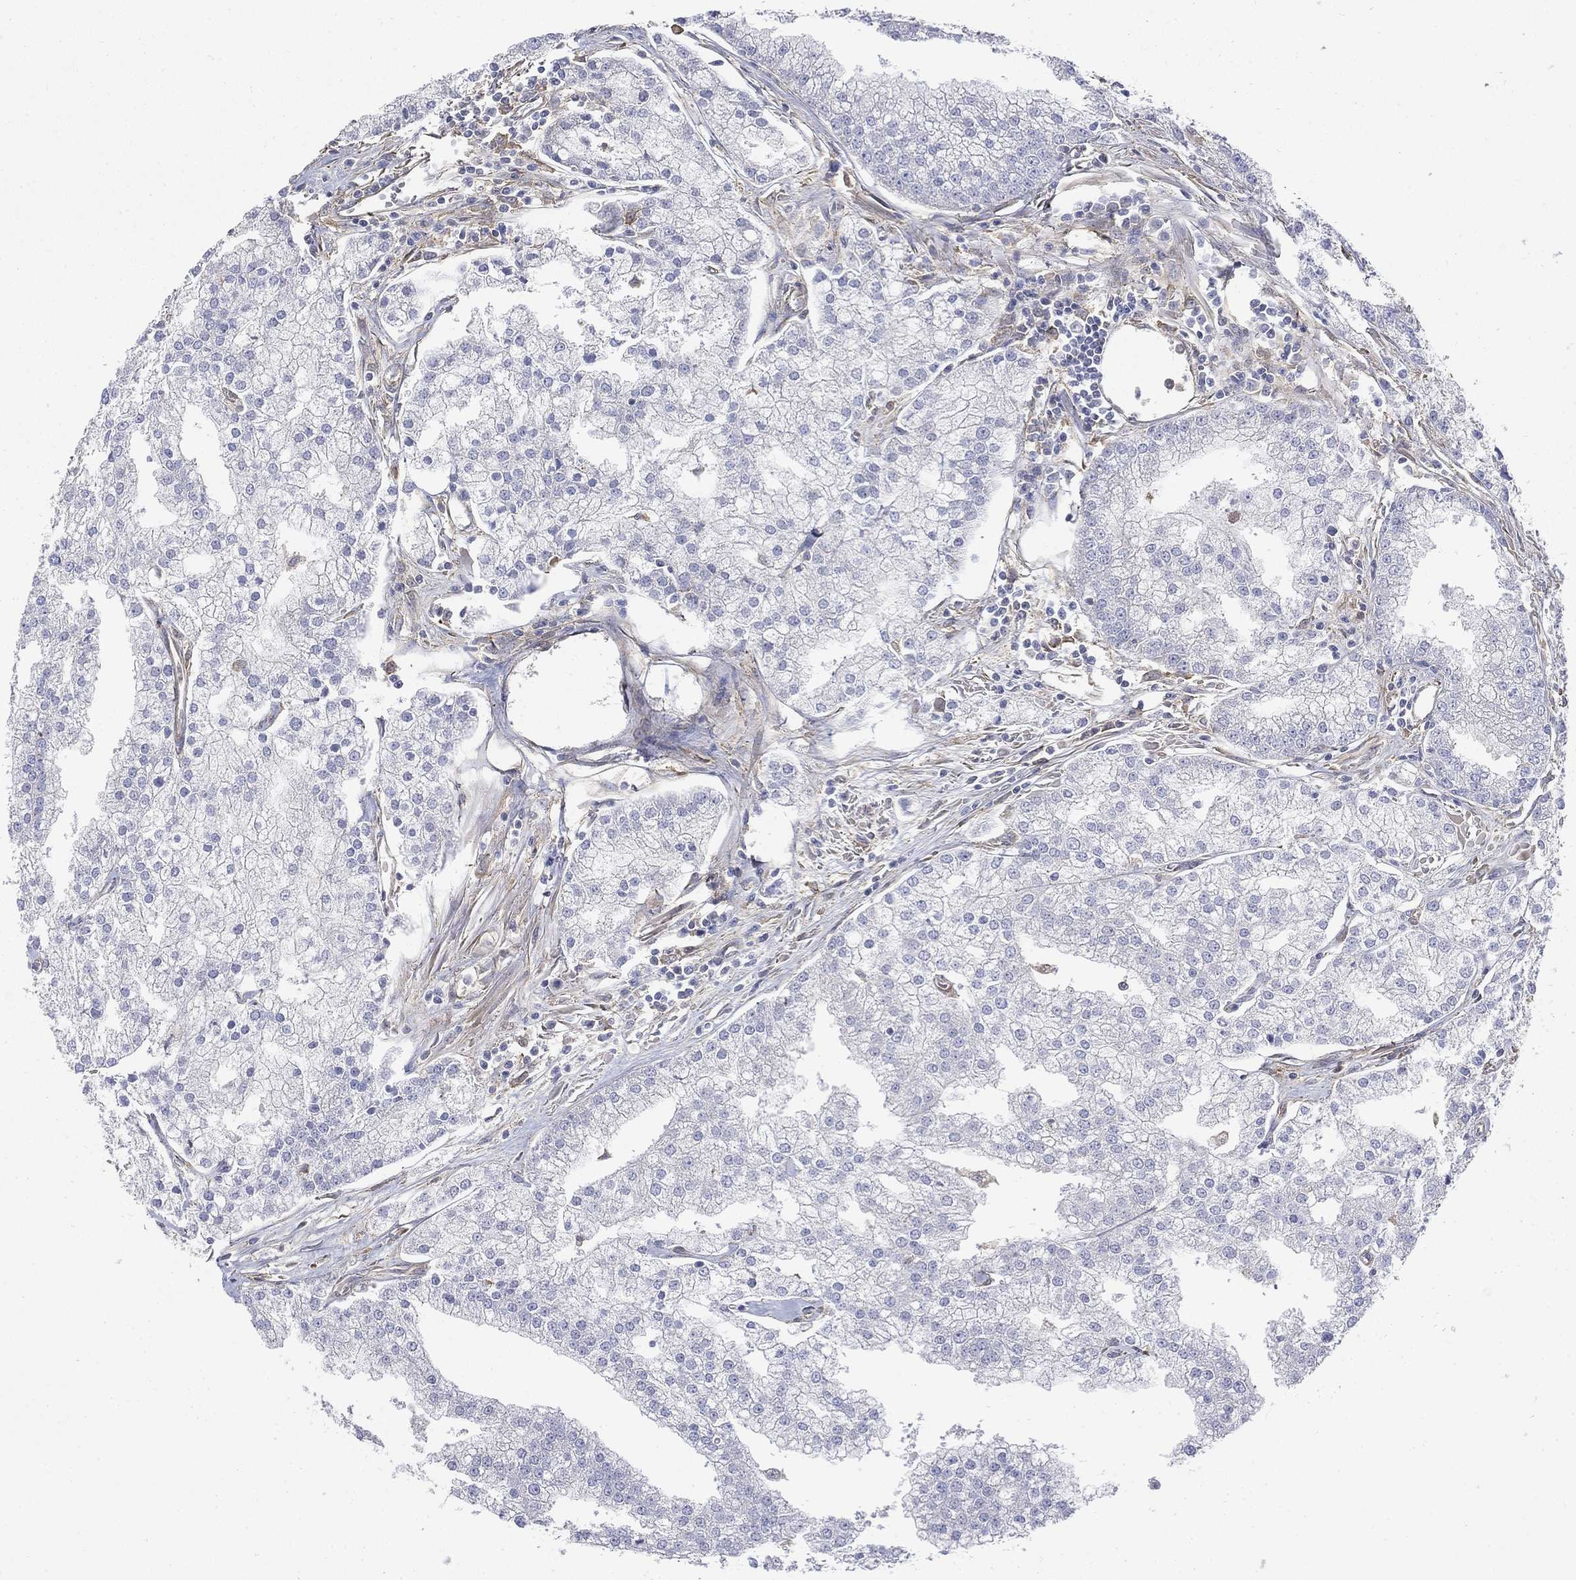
{"staining": {"intensity": "negative", "quantity": "none", "location": "none"}, "tissue": "prostate cancer", "cell_type": "Tumor cells", "image_type": "cancer", "snomed": [{"axis": "morphology", "description": "Adenocarcinoma, NOS"}, {"axis": "topography", "description": "Prostate"}], "caption": "Prostate adenocarcinoma was stained to show a protein in brown. There is no significant staining in tumor cells.", "gene": "DPYSL2", "patient": {"sex": "male", "age": 70}}